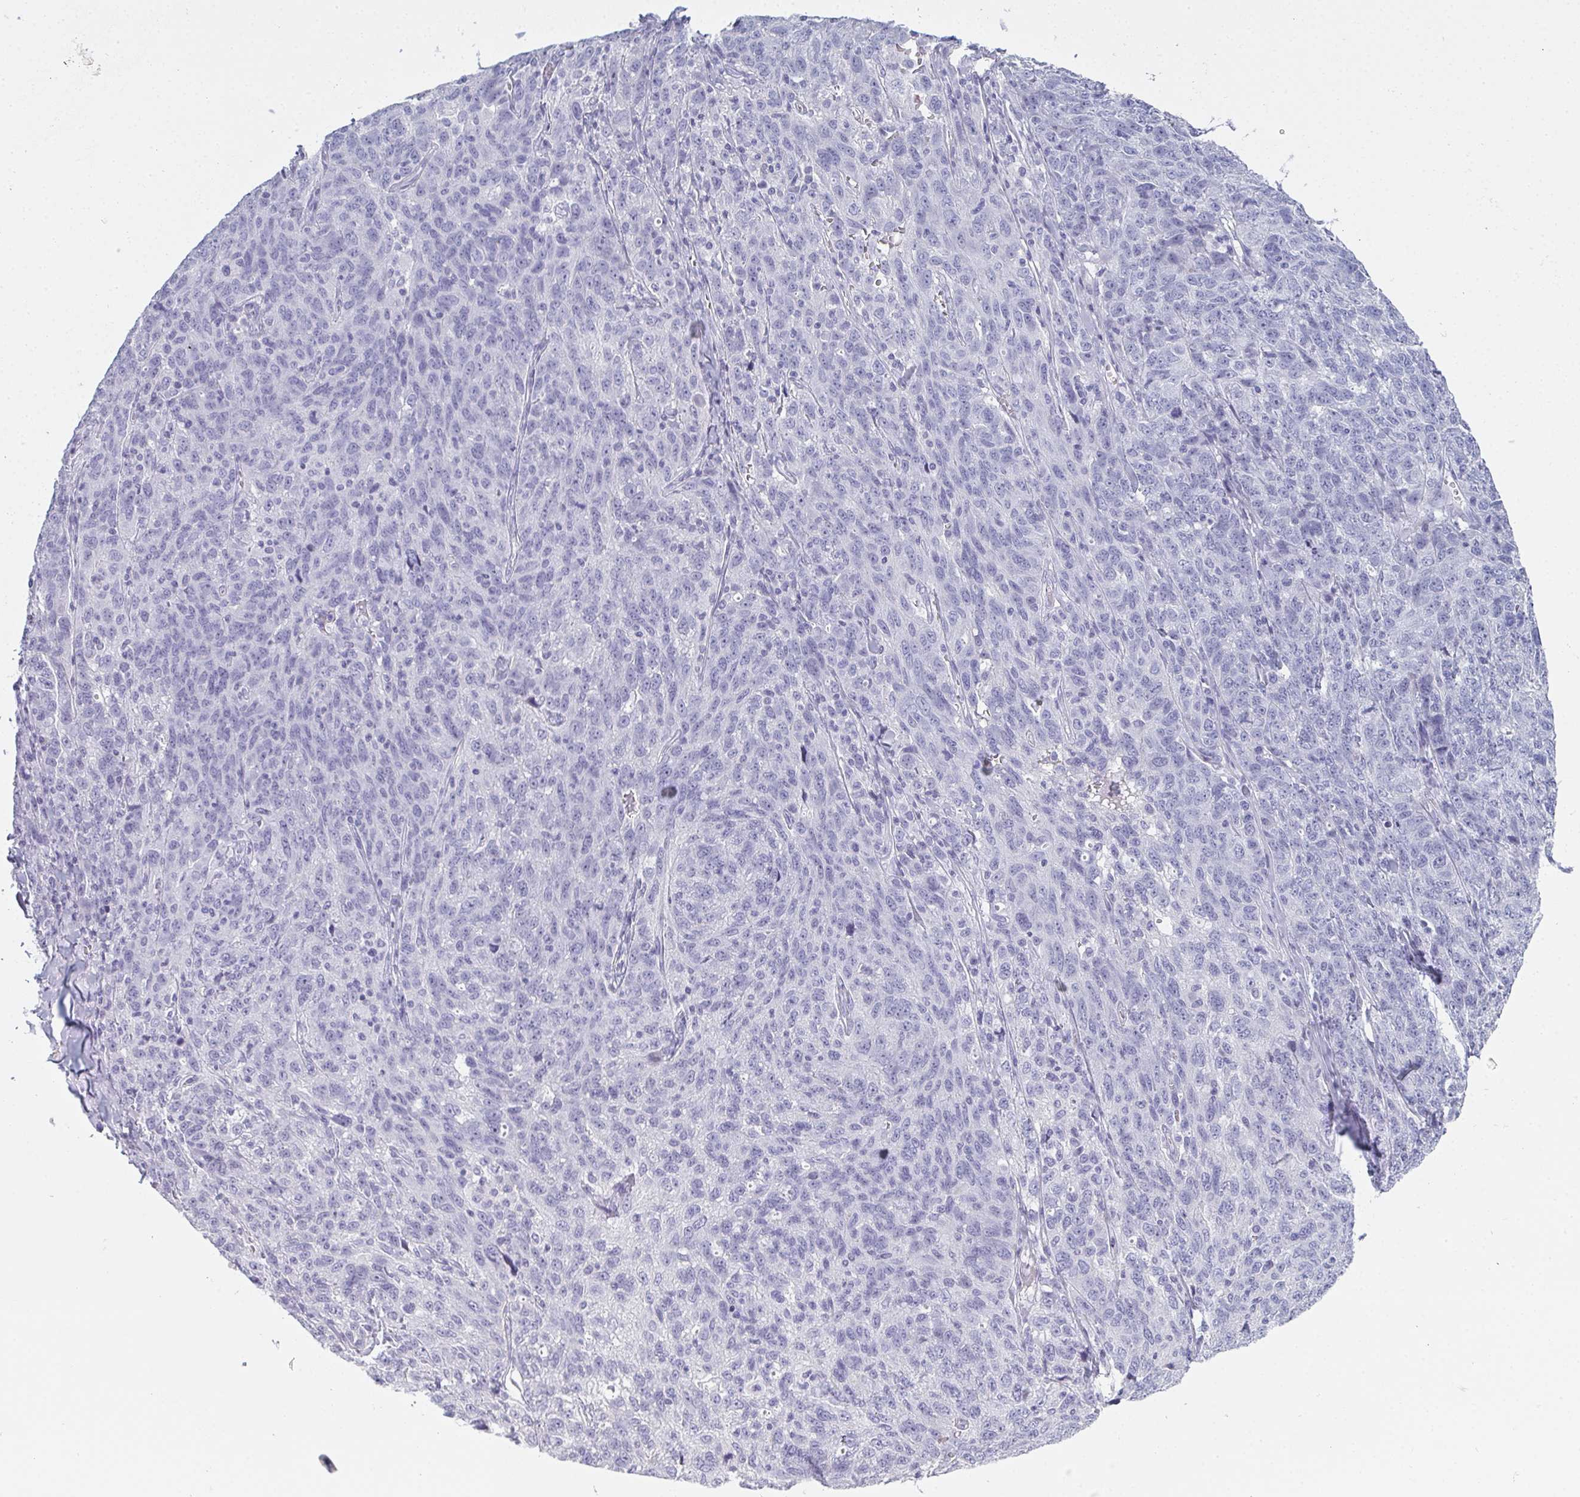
{"staining": {"intensity": "negative", "quantity": "none", "location": "none"}, "tissue": "ovarian cancer", "cell_type": "Tumor cells", "image_type": "cancer", "snomed": [{"axis": "morphology", "description": "Cystadenocarcinoma, serous, NOS"}, {"axis": "topography", "description": "Ovary"}], "caption": "Image shows no protein positivity in tumor cells of ovarian cancer tissue. The staining was performed using DAB to visualize the protein expression in brown, while the nuclei were stained in blue with hematoxylin (Magnification: 20x).", "gene": "SLC36A2", "patient": {"sex": "female", "age": 71}}